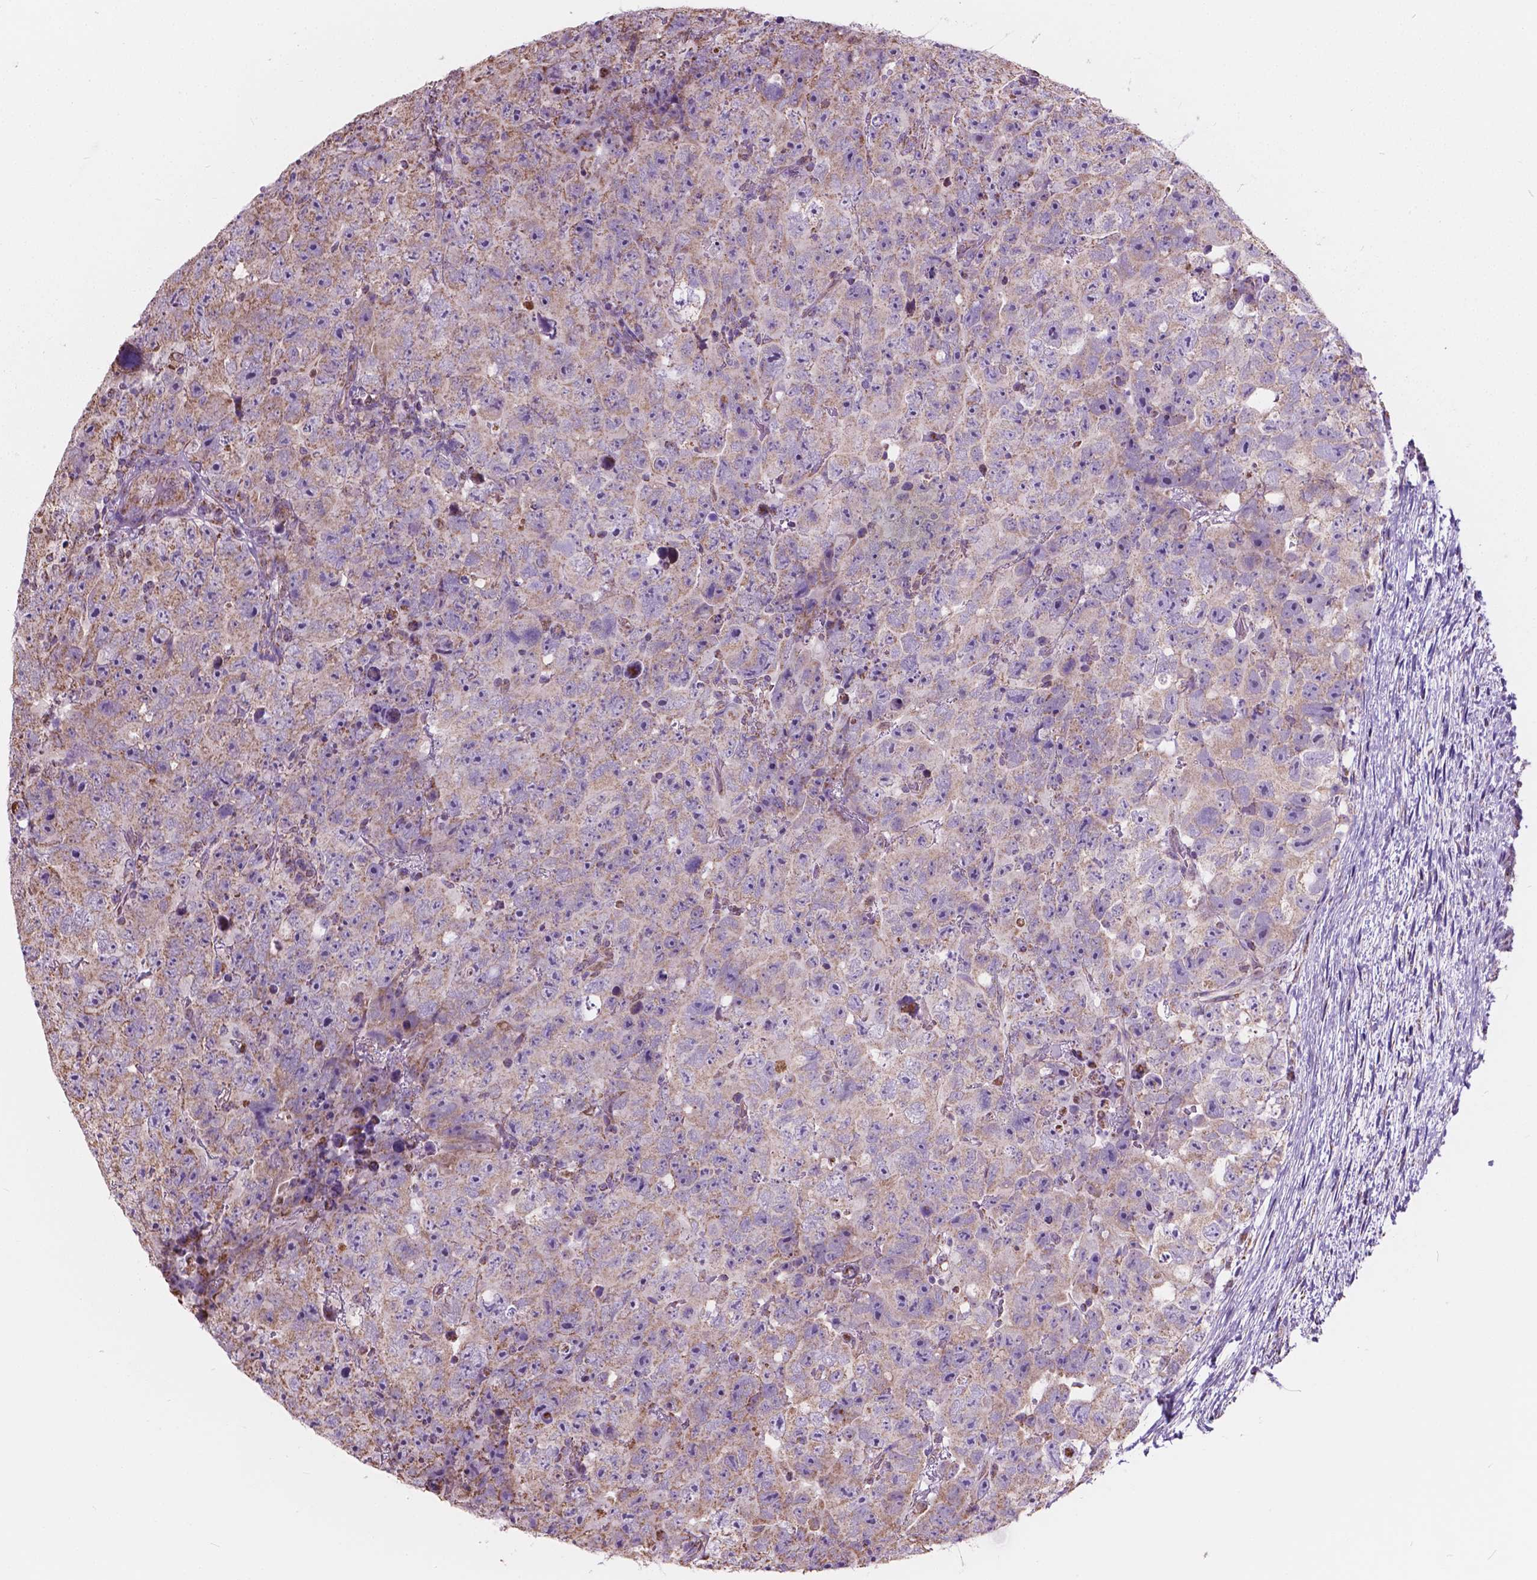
{"staining": {"intensity": "weak", "quantity": "25%-75%", "location": "cytoplasmic/membranous"}, "tissue": "testis cancer", "cell_type": "Tumor cells", "image_type": "cancer", "snomed": [{"axis": "morphology", "description": "Carcinoma, Embryonal, NOS"}, {"axis": "topography", "description": "Testis"}], "caption": "DAB (3,3'-diaminobenzidine) immunohistochemical staining of embryonal carcinoma (testis) shows weak cytoplasmic/membranous protein positivity in about 25%-75% of tumor cells.", "gene": "SCOC", "patient": {"sex": "male", "age": 24}}